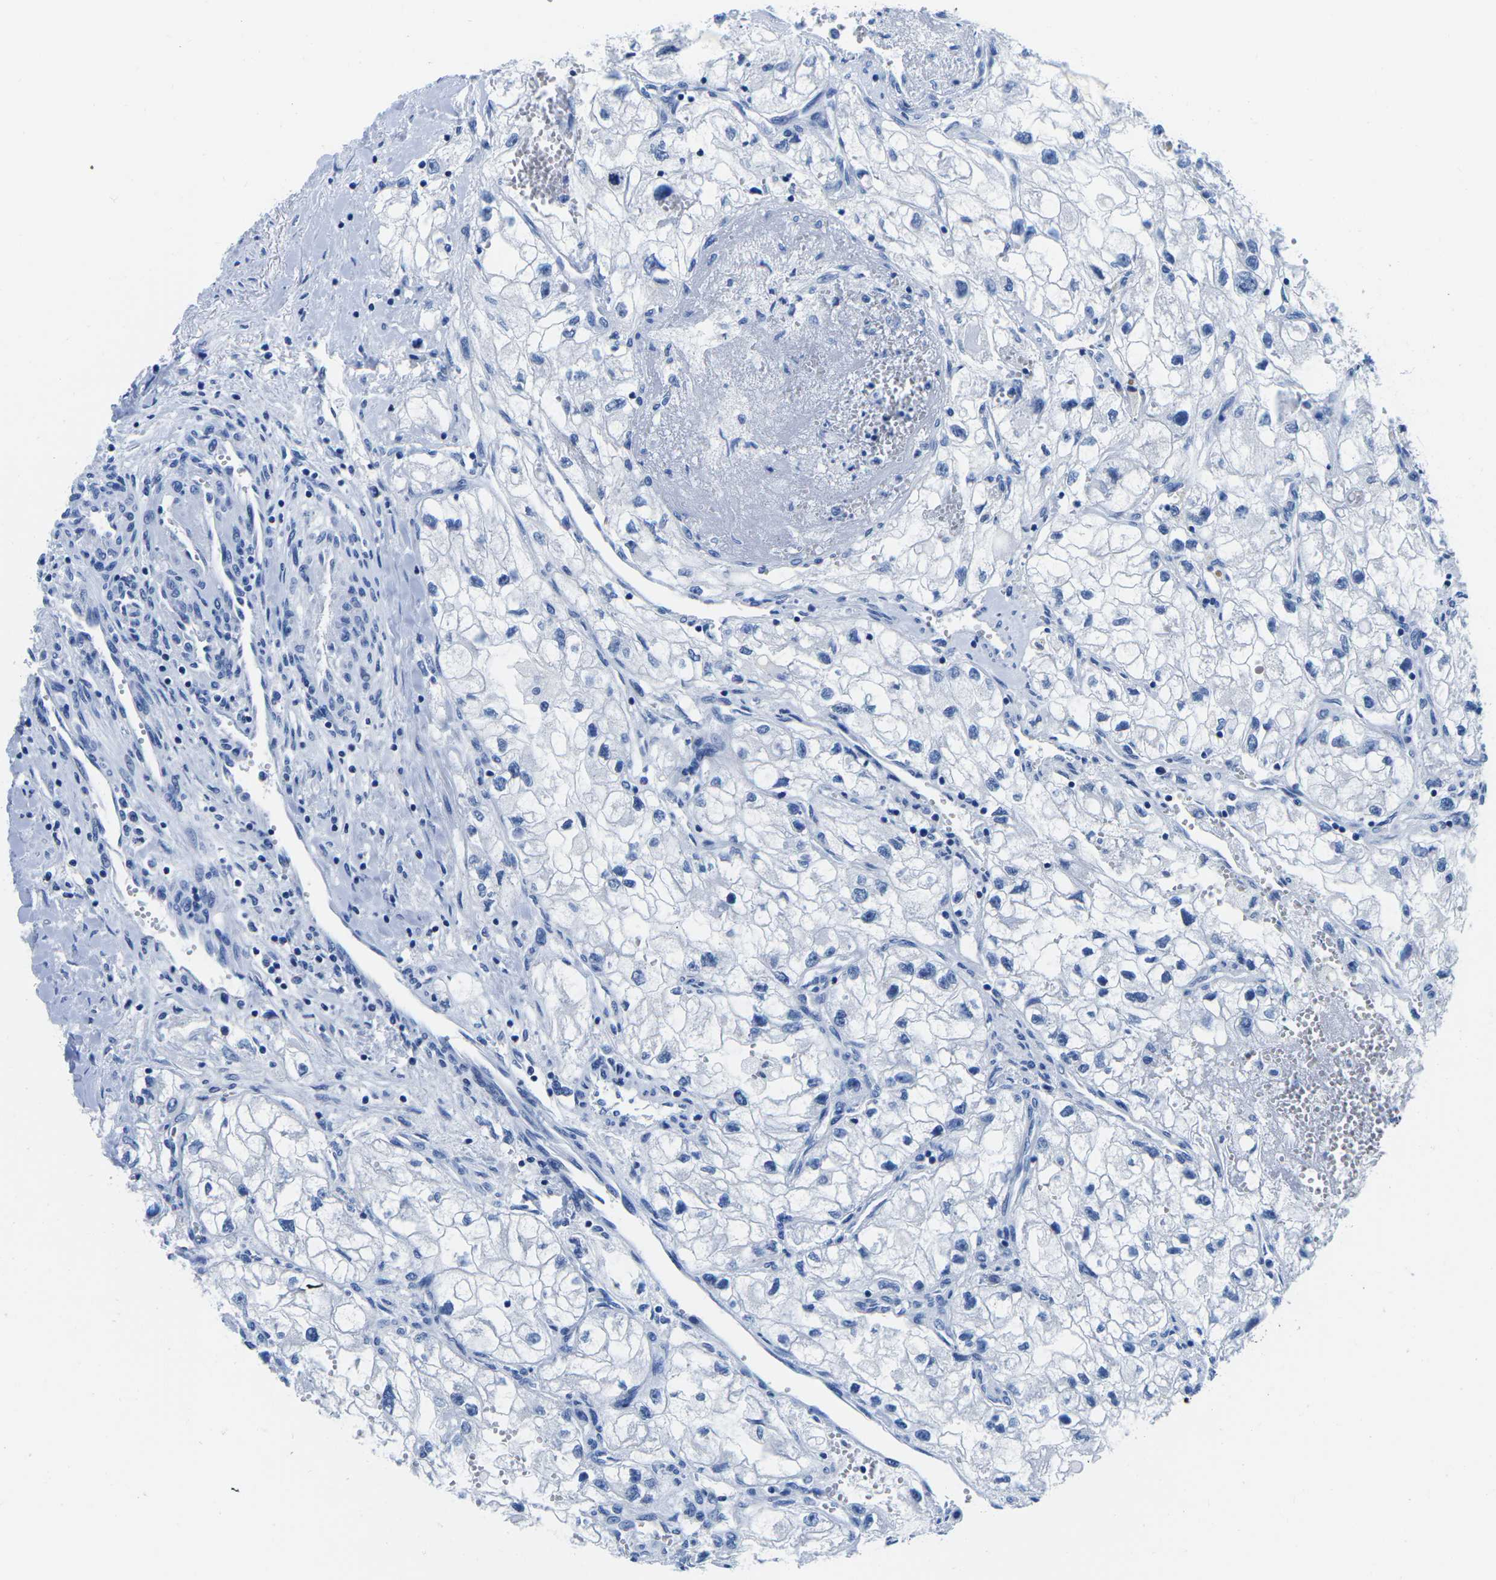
{"staining": {"intensity": "negative", "quantity": "none", "location": "none"}, "tissue": "renal cancer", "cell_type": "Tumor cells", "image_type": "cancer", "snomed": [{"axis": "morphology", "description": "Adenocarcinoma, NOS"}, {"axis": "topography", "description": "Kidney"}], "caption": "Protein analysis of renal adenocarcinoma reveals no significant positivity in tumor cells.", "gene": "CYP1A2", "patient": {"sex": "female", "age": 70}}